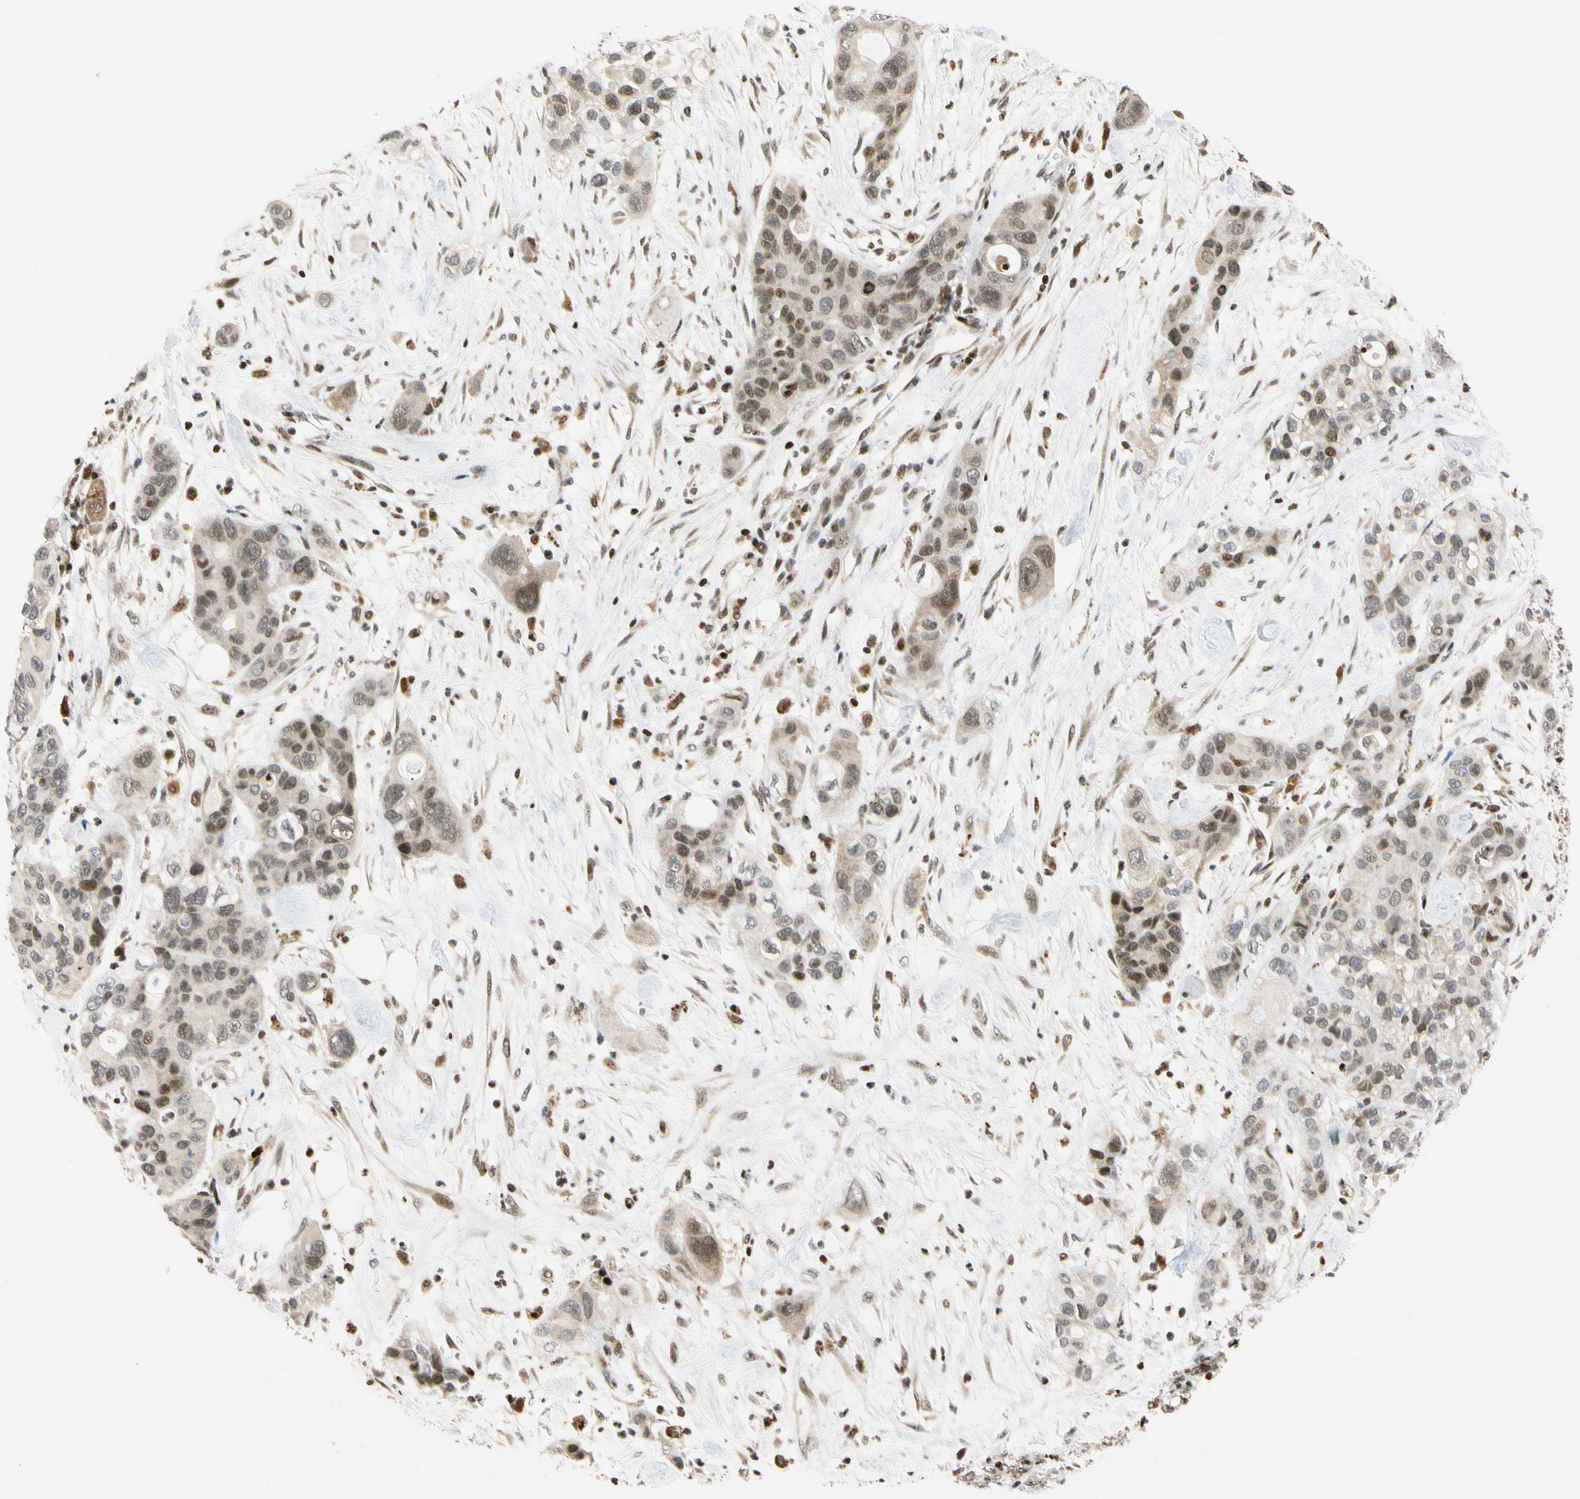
{"staining": {"intensity": "weak", "quantity": ">75%", "location": "cytoplasmic/membranous,nuclear"}, "tissue": "pancreatic cancer", "cell_type": "Tumor cells", "image_type": "cancer", "snomed": [{"axis": "morphology", "description": "Adenocarcinoma, NOS"}, {"axis": "topography", "description": "Pancreas"}], "caption": "This micrograph shows pancreatic cancer stained with IHC to label a protein in brown. The cytoplasmic/membranous and nuclear of tumor cells show weak positivity for the protein. Nuclei are counter-stained blue.", "gene": "CDK7", "patient": {"sex": "female", "age": 71}}